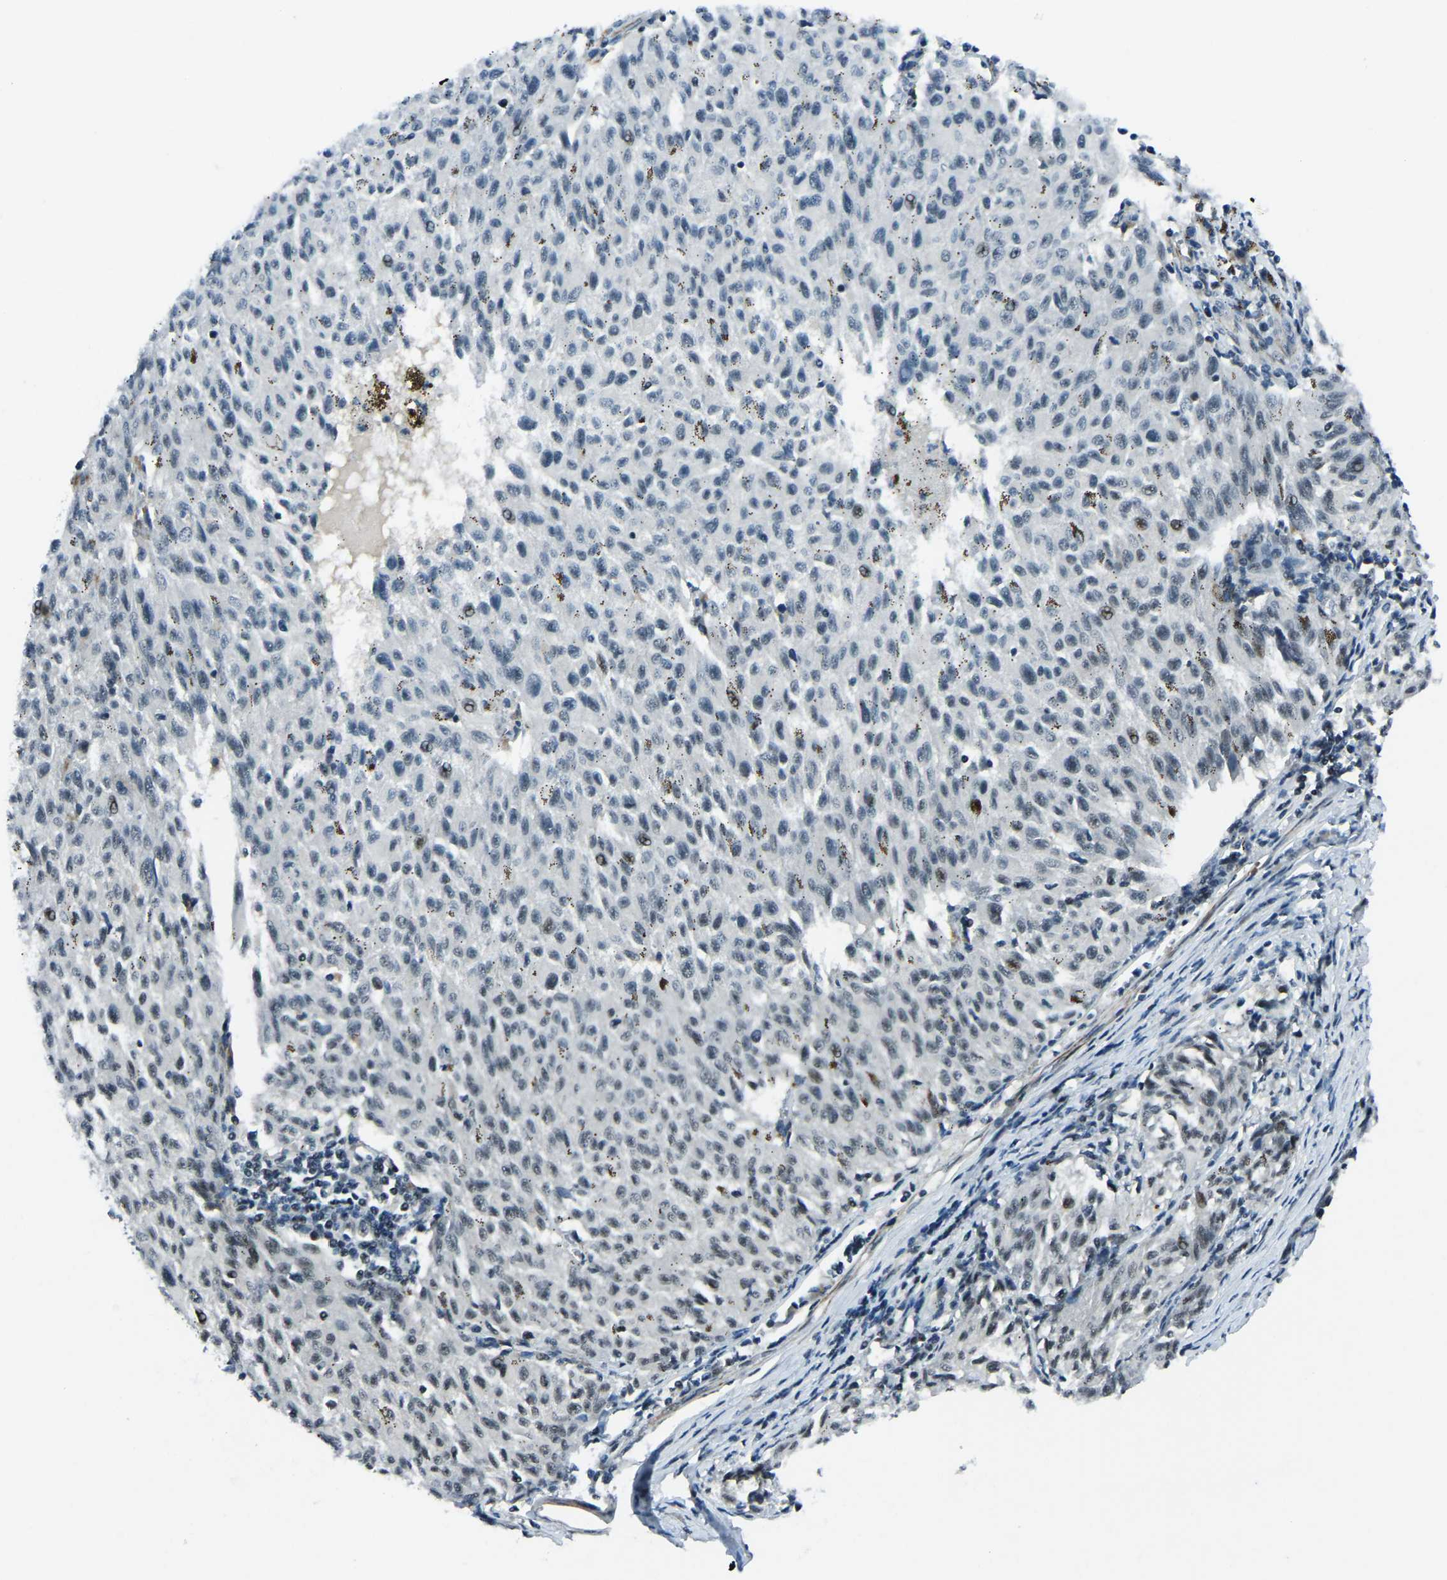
{"staining": {"intensity": "negative", "quantity": "none", "location": "none"}, "tissue": "melanoma", "cell_type": "Tumor cells", "image_type": "cancer", "snomed": [{"axis": "morphology", "description": "Malignant melanoma, NOS"}, {"axis": "topography", "description": "Skin"}], "caption": "High power microscopy photomicrograph of an immunohistochemistry (IHC) image of malignant melanoma, revealing no significant expression in tumor cells.", "gene": "PRCC", "patient": {"sex": "female", "age": 72}}